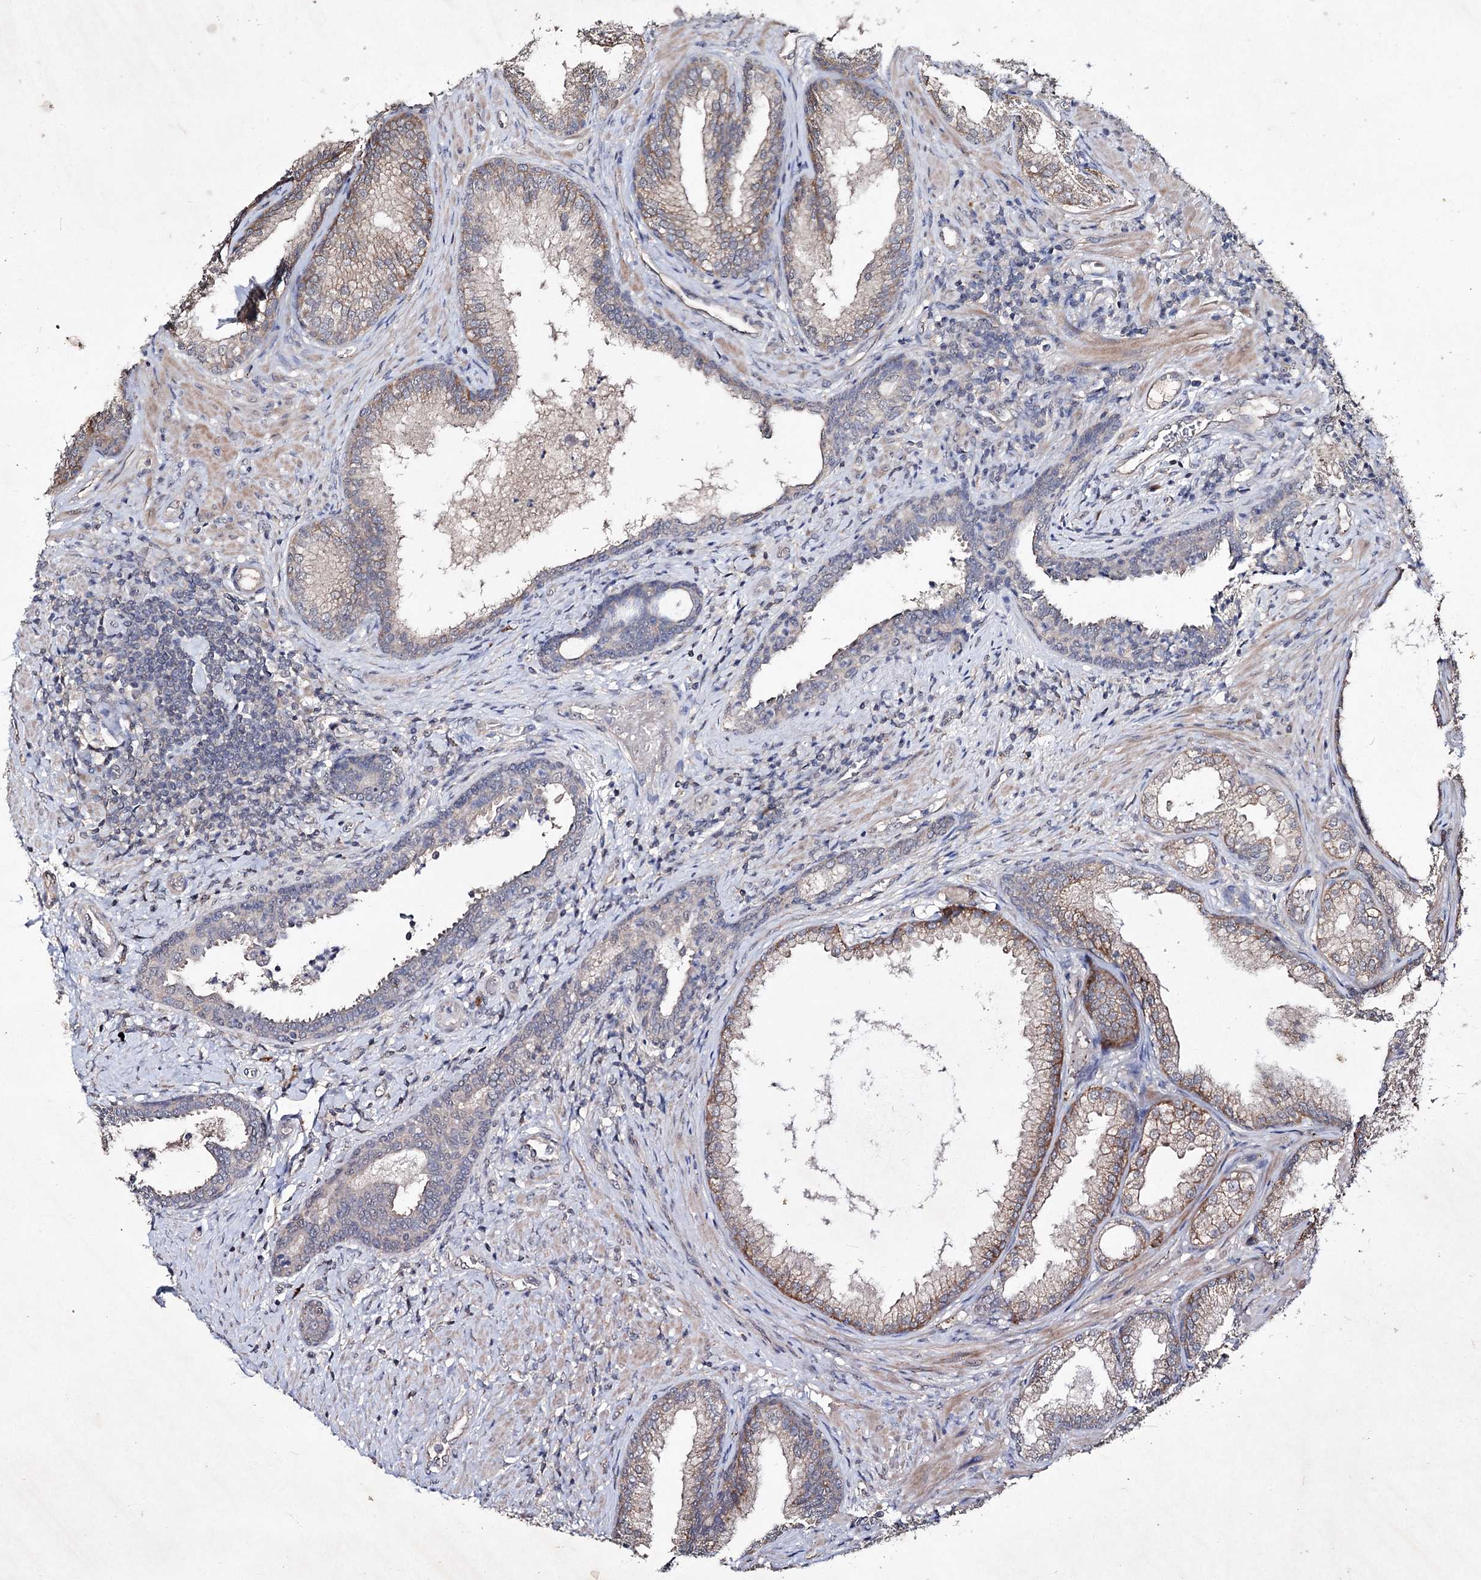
{"staining": {"intensity": "moderate", "quantity": "<25%", "location": "cytoplasmic/membranous"}, "tissue": "prostate", "cell_type": "Glandular cells", "image_type": "normal", "snomed": [{"axis": "morphology", "description": "Normal tissue, NOS"}, {"axis": "topography", "description": "Prostate"}], "caption": "Protein analysis of normal prostate displays moderate cytoplasmic/membranous staining in approximately <25% of glandular cells.", "gene": "SEMA4G", "patient": {"sex": "male", "age": 76}}